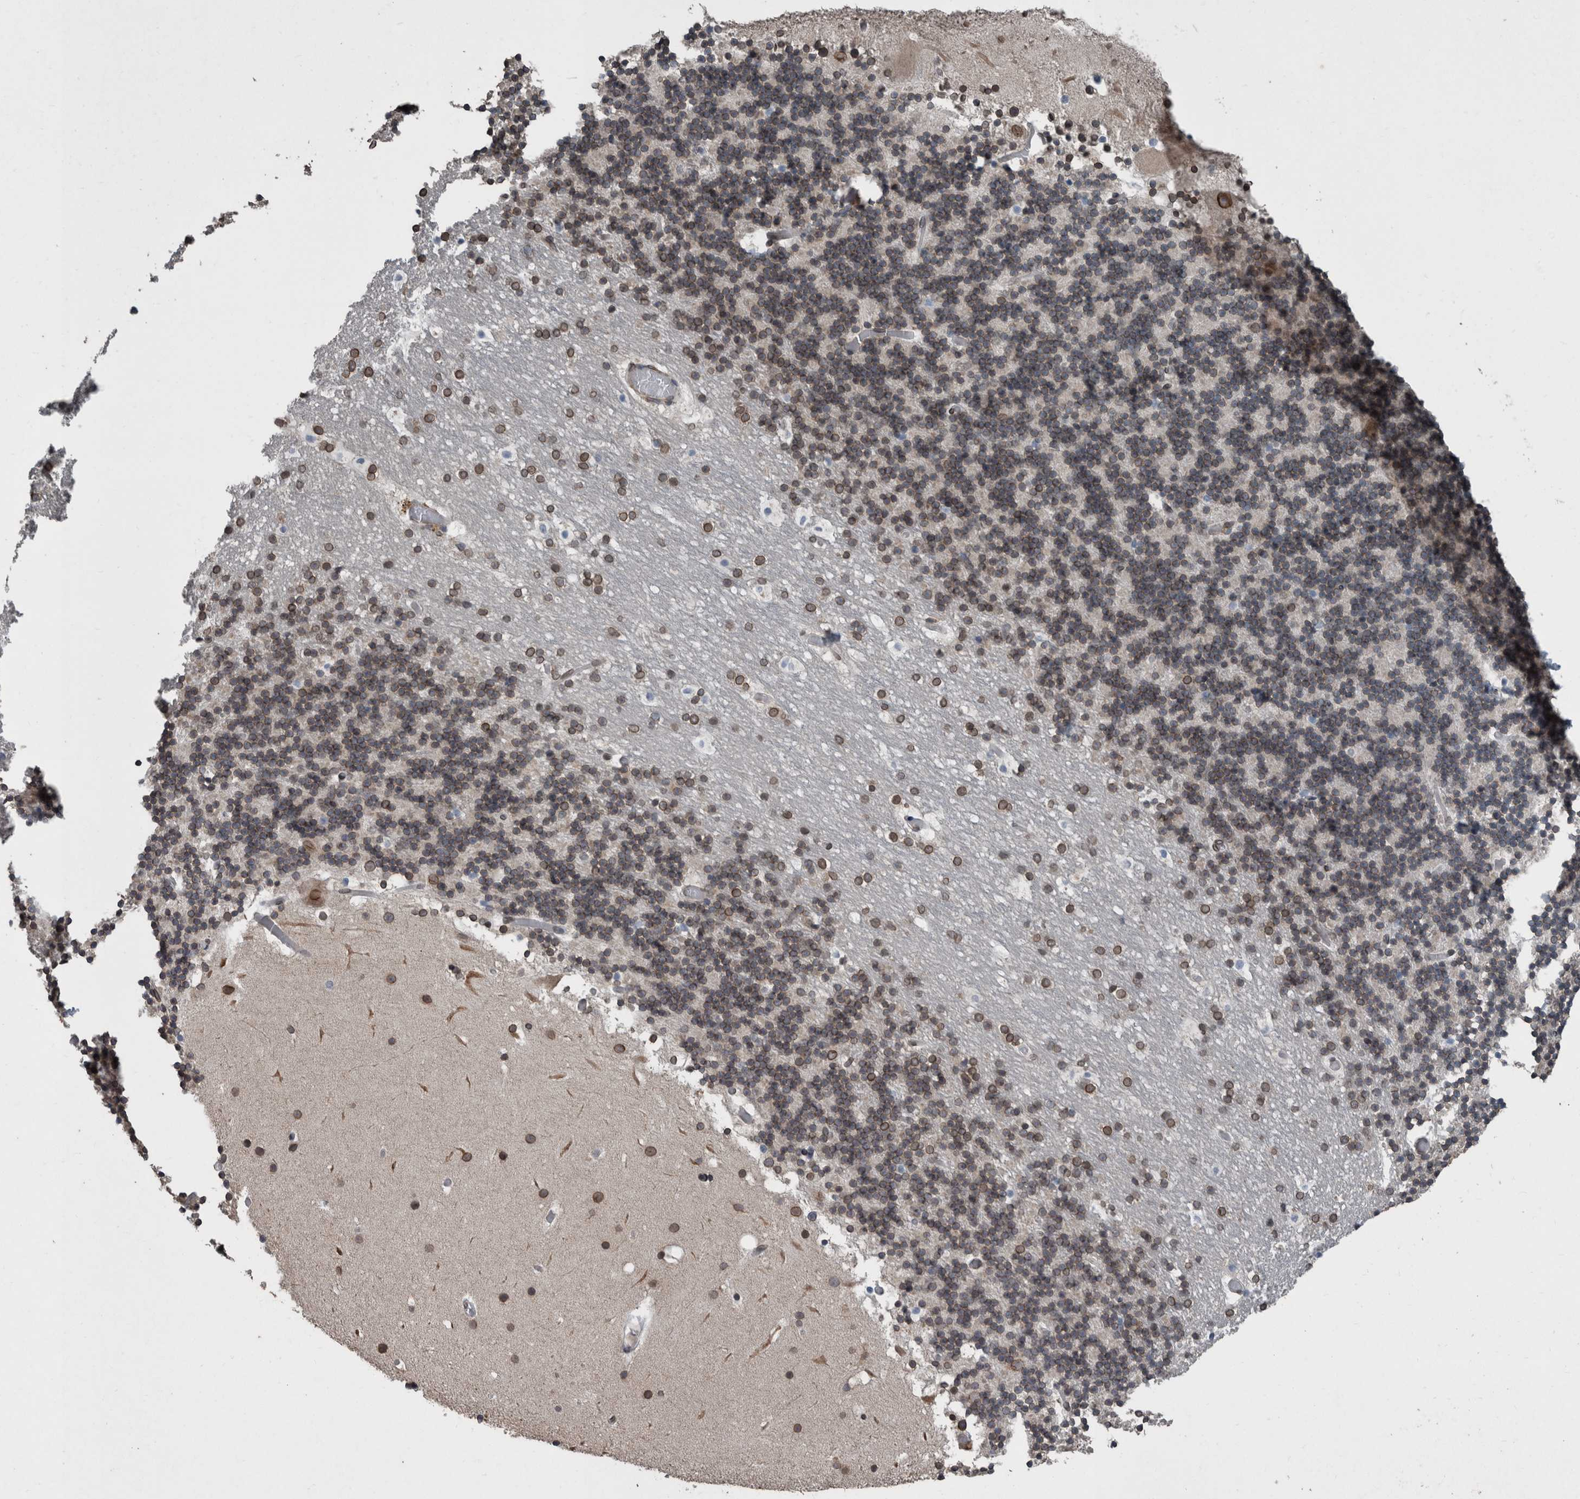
{"staining": {"intensity": "moderate", "quantity": "25%-75%", "location": "cytoplasmic/membranous,nuclear"}, "tissue": "cerebellum", "cell_type": "Cells in granular layer", "image_type": "normal", "snomed": [{"axis": "morphology", "description": "Normal tissue, NOS"}, {"axis": "topography", "description": "Cerebellum"}], "caption": "Immunohistochemistry (IHC) image of unremarkable cerebellum: cerebellum stained using immunohistochemistry exhibits medium levels of moderate protein expression localized specifically in the cytoplasmic/membranous,nuclear of cells in granular layer, appearing as a cytoplasmic/membranous,nuclear brown color.", "gene": "RANBP2", "patient": {"sex": "male", "age": 57}}